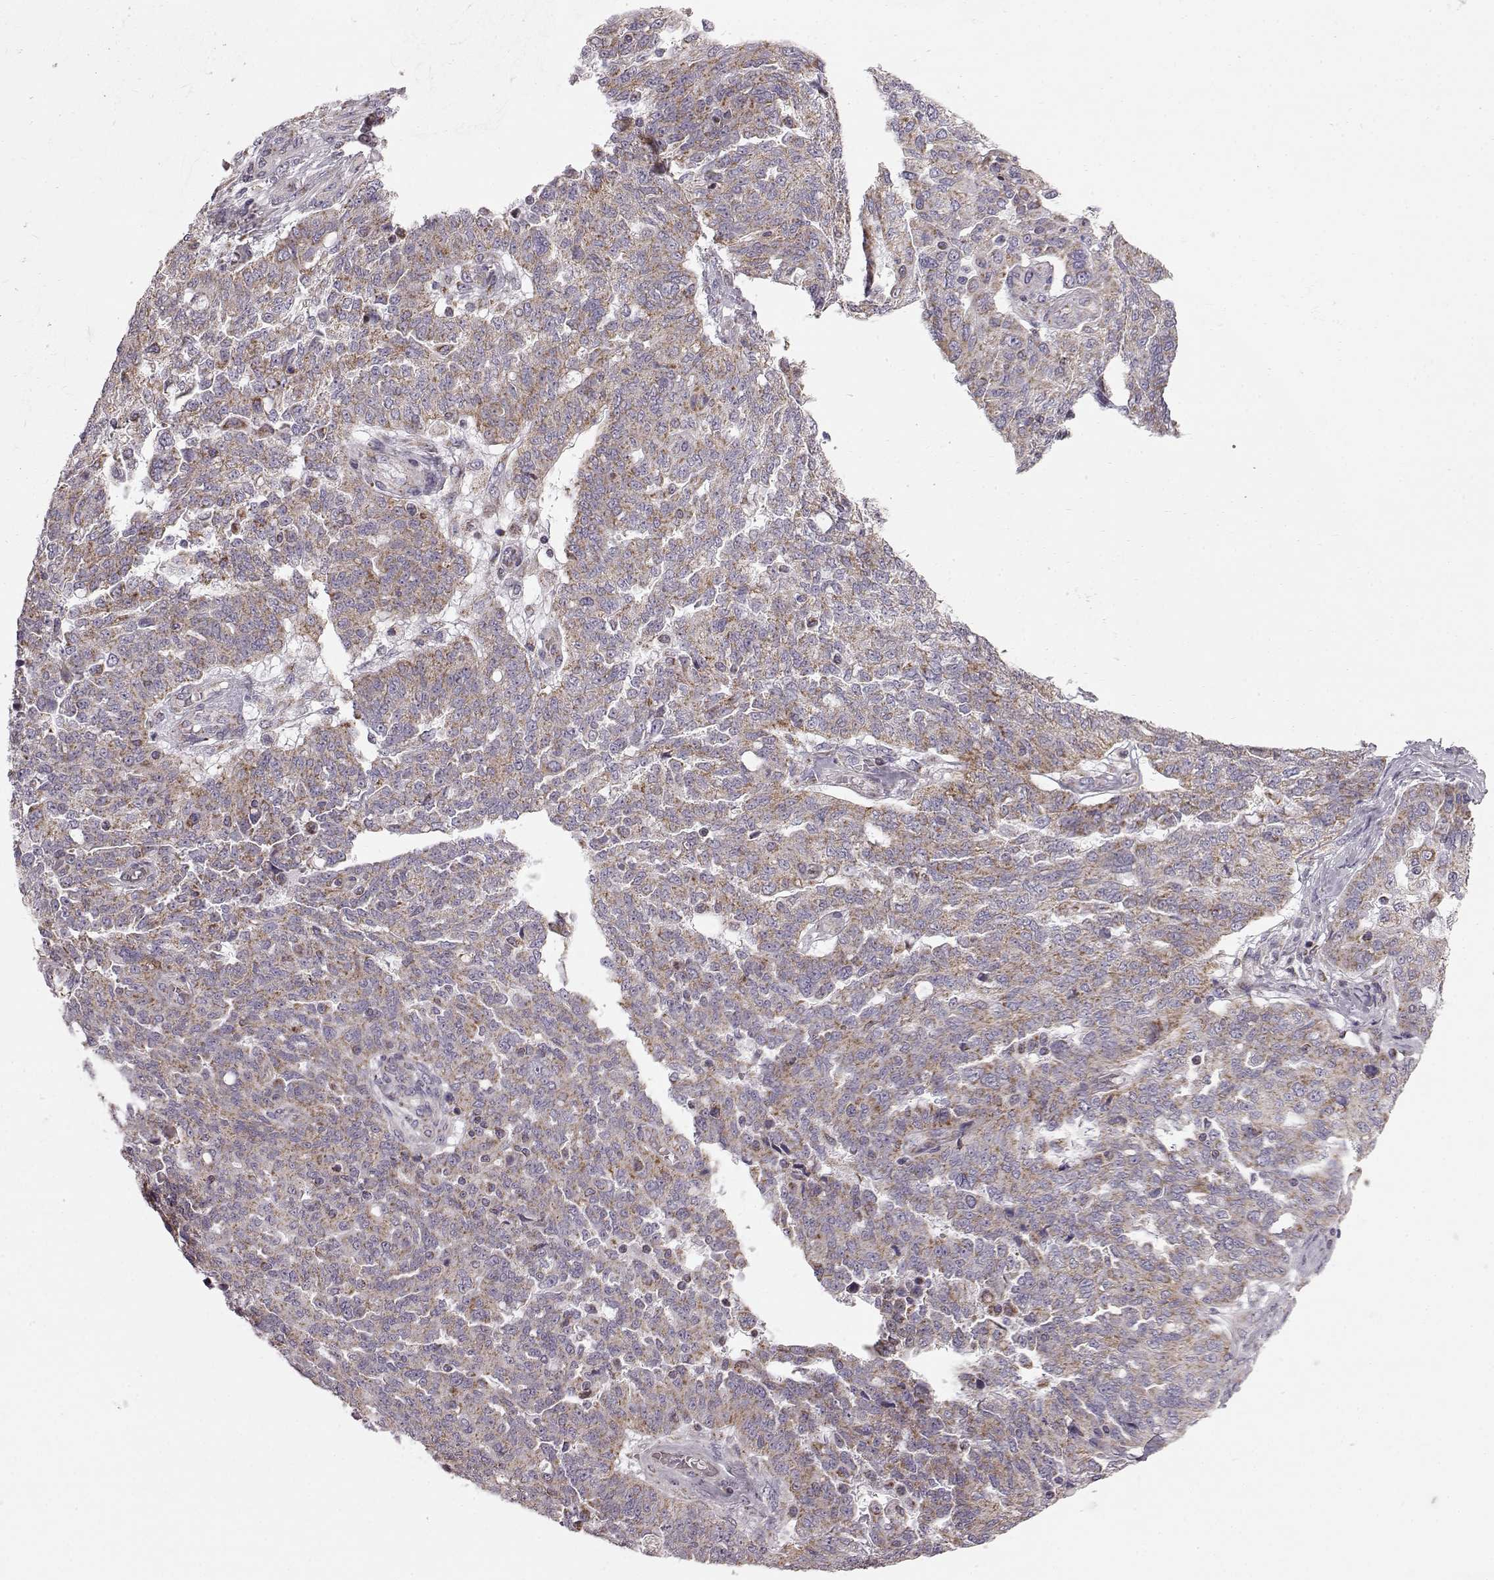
{"staining": {"intensity": "moderate", "quantity": ">75%", "location": "cytoplasmic/membranous"}, "tissue": "ovarian cancer", "cell_type": "Tumor cells", "image_type": "cancer", "snomed": [{"axis": "morphology", "description": "Cystadenocarcinoma, serous, NOS"}, {"axis": "topography", "description": "Ovary"}], "caption": "Ovarian serous cystadenocarcinoma tissue demonstrates moderate cytoplasmic/membranous positivity in approximately >75% of tumor cells", "gene": "FAM8A1", "patient": {"sex": "female", "age": 67}}